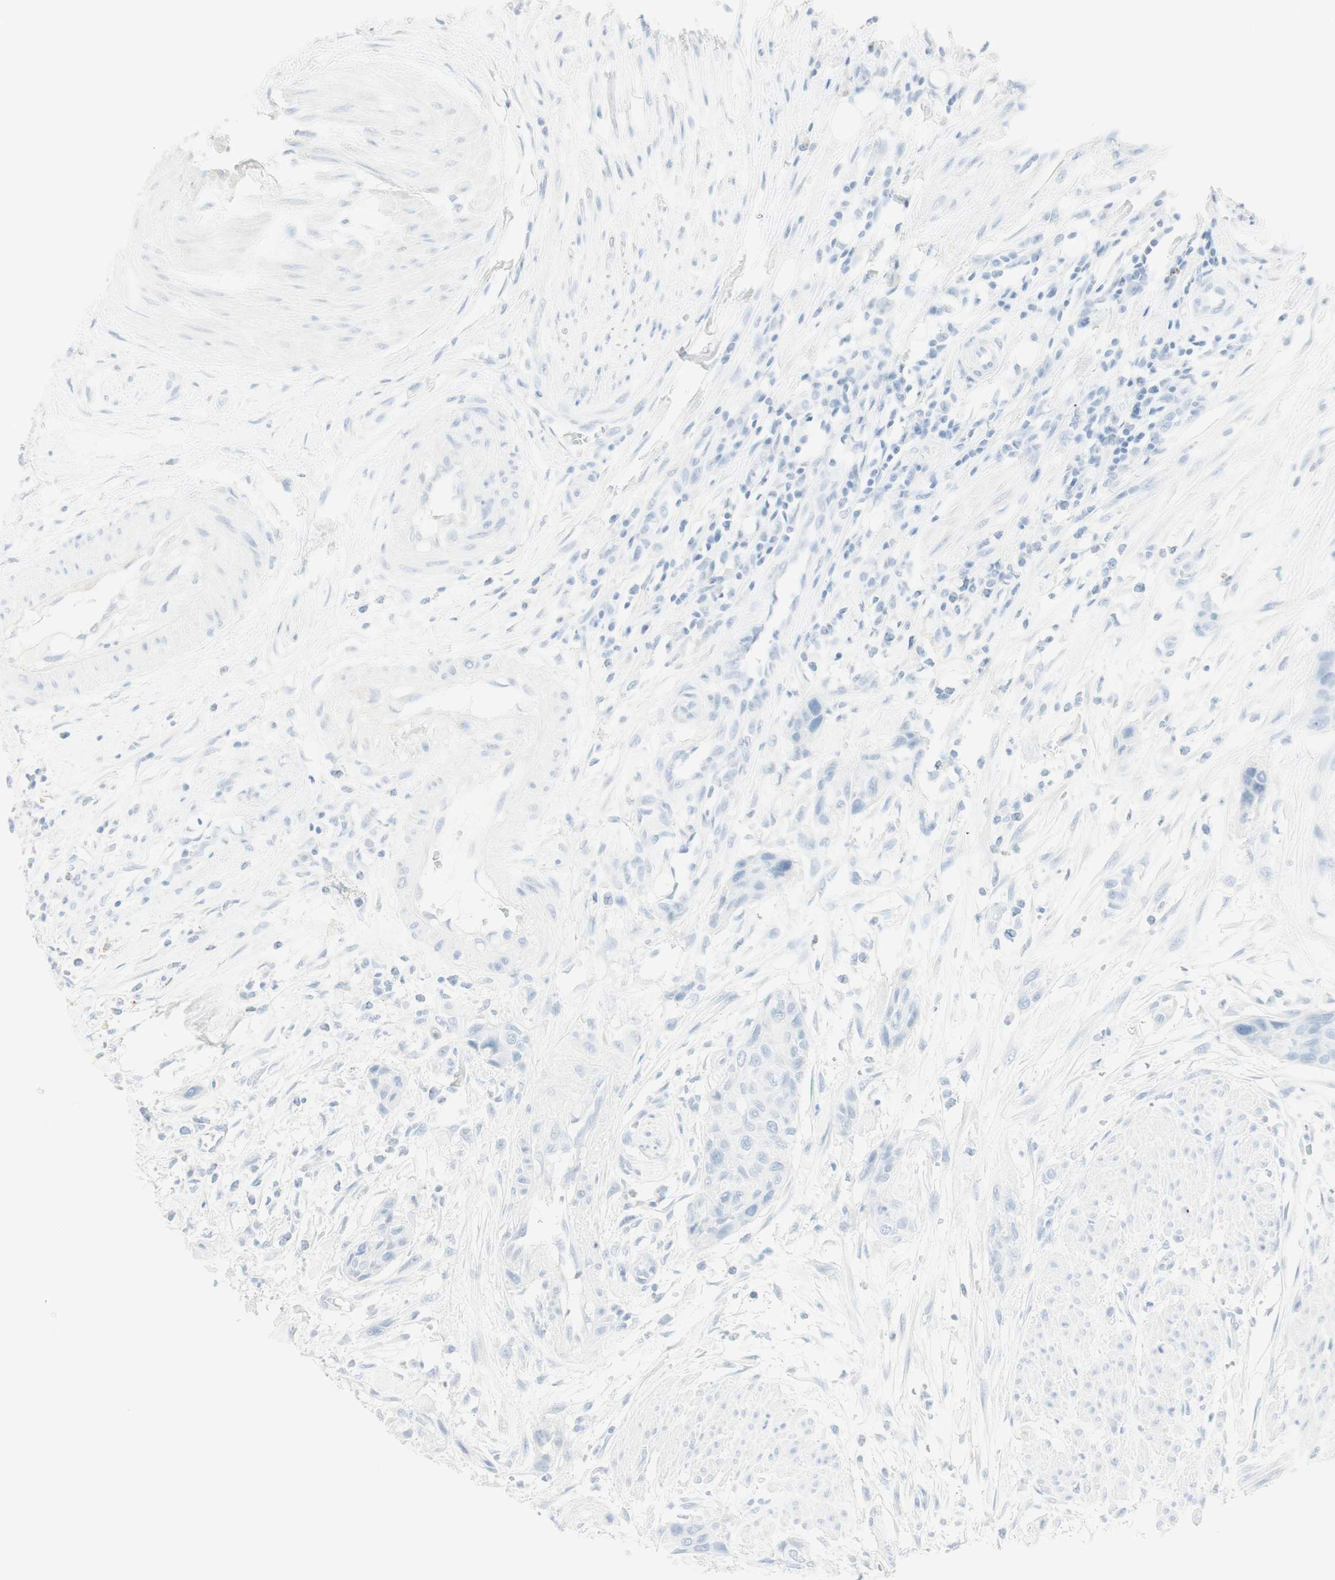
{"staining": {"intensity": "negative", "quantity": "none", "location": "none"}, "tissue": "urothelial cancer", "cell_type": "Tumor cells", "image_type": "cancer", "snomed": [{"axis": "morphology", "description": "Urothelial carcinoma, High grade"}, {"axis": "topography", "description": "Urinary bladder"}], "caption": "There is no significant expression in tumor cells of high-grade urothelial carcinoma.", "gene": "NAPSA", "patient": {"sex": "male", "age": 35}}